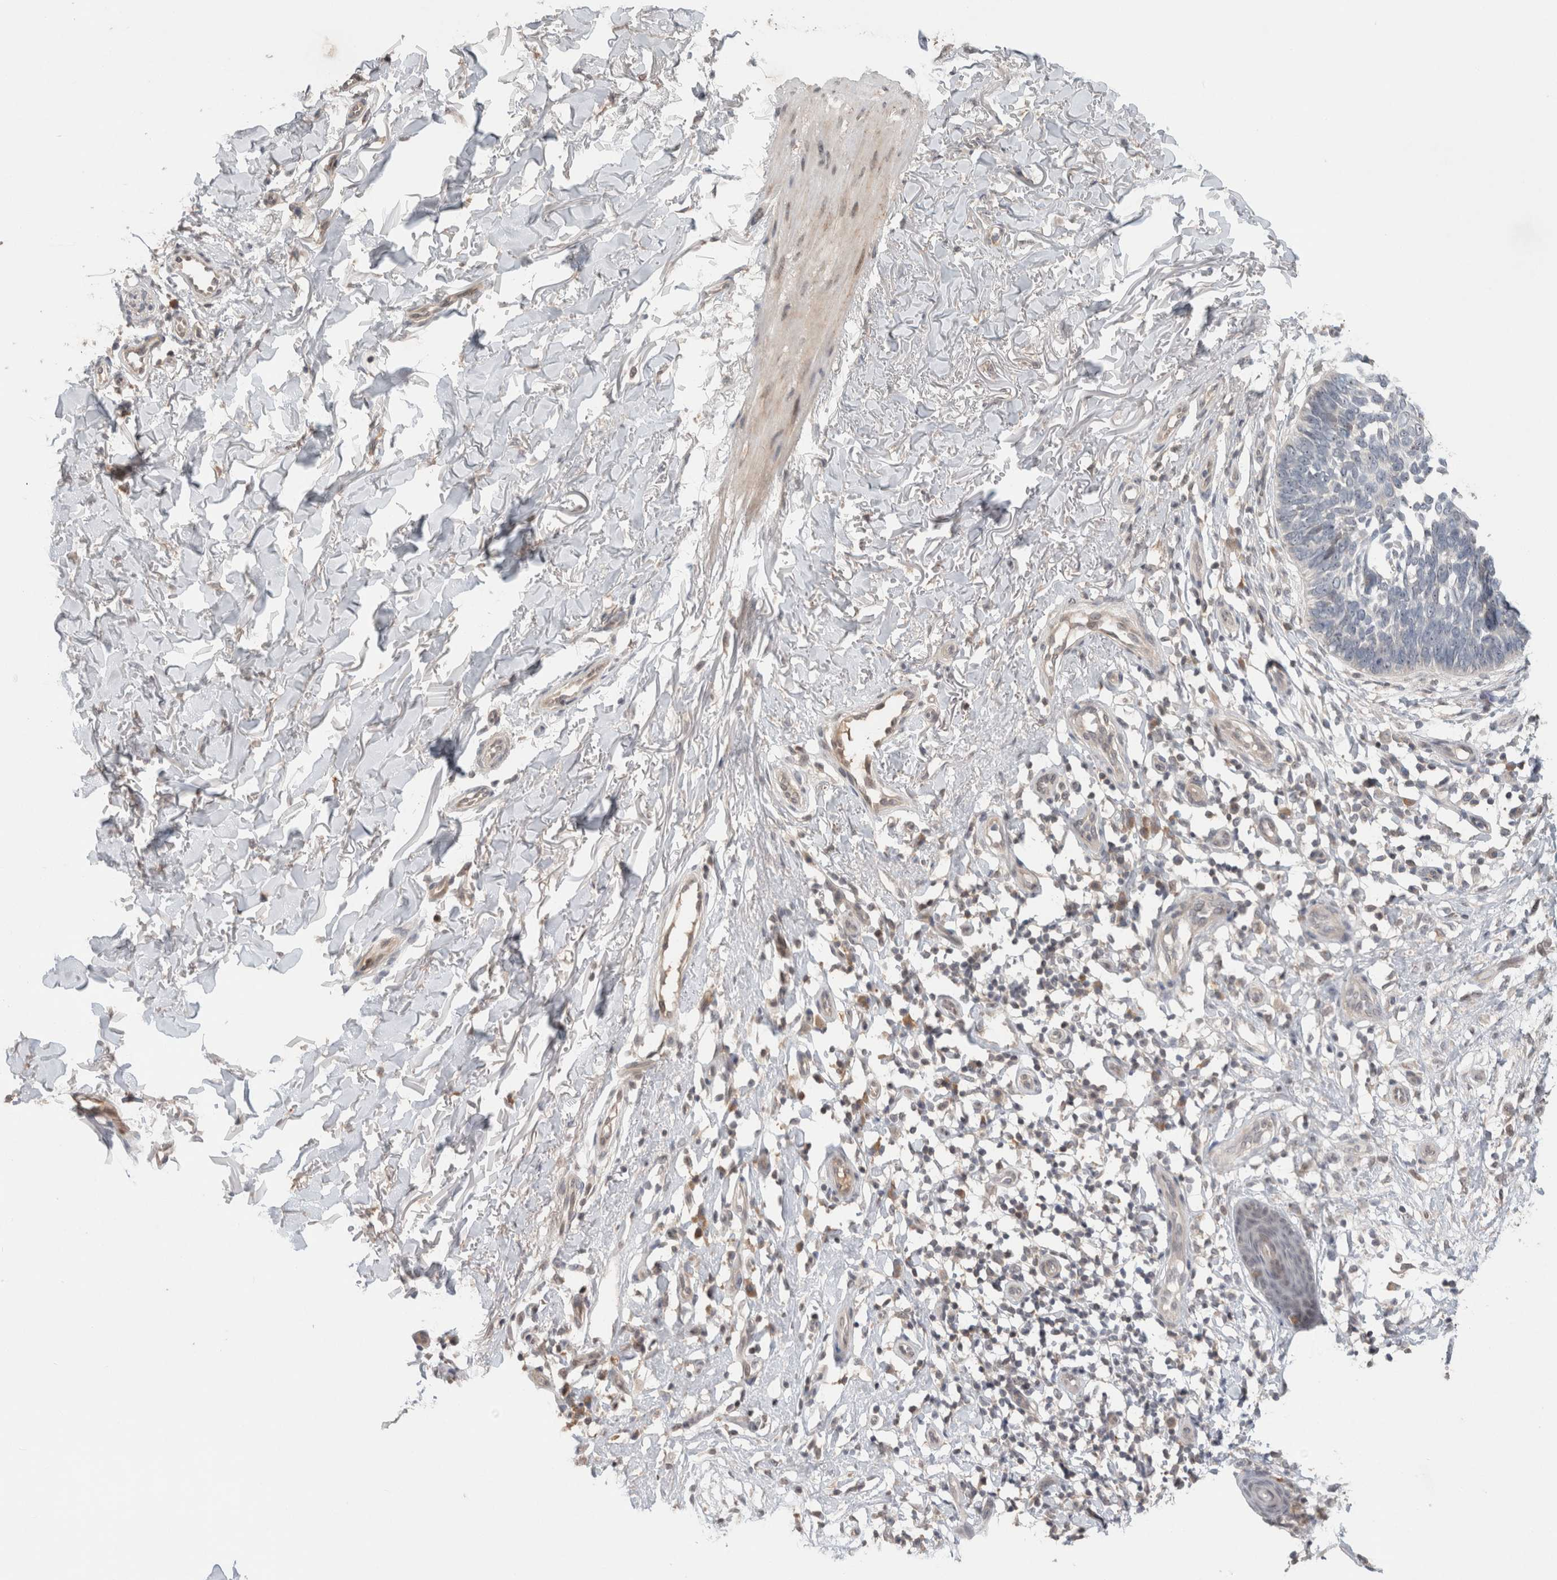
{"staining": {"intensity": "negative", "quantity": "none", "location": "none"}, "tissue": "skin cancer", "cell_type": "Tumor cells", "image_type": "cancer", "snomed": [{"axis": "morphology", "description": "Normal tissue, NOS"}, {"axis": "morphology", "description": "Basal cell carcinoma"}, {"axis": "topography", "description": "Skin"}], "caption": "Human skin cancer (basal cell carcinoma) stained for a protein using IHC displays no staining in tumor cells.", "gene": "SYDE2", "patient": {"sex": "male", "age": 77}}